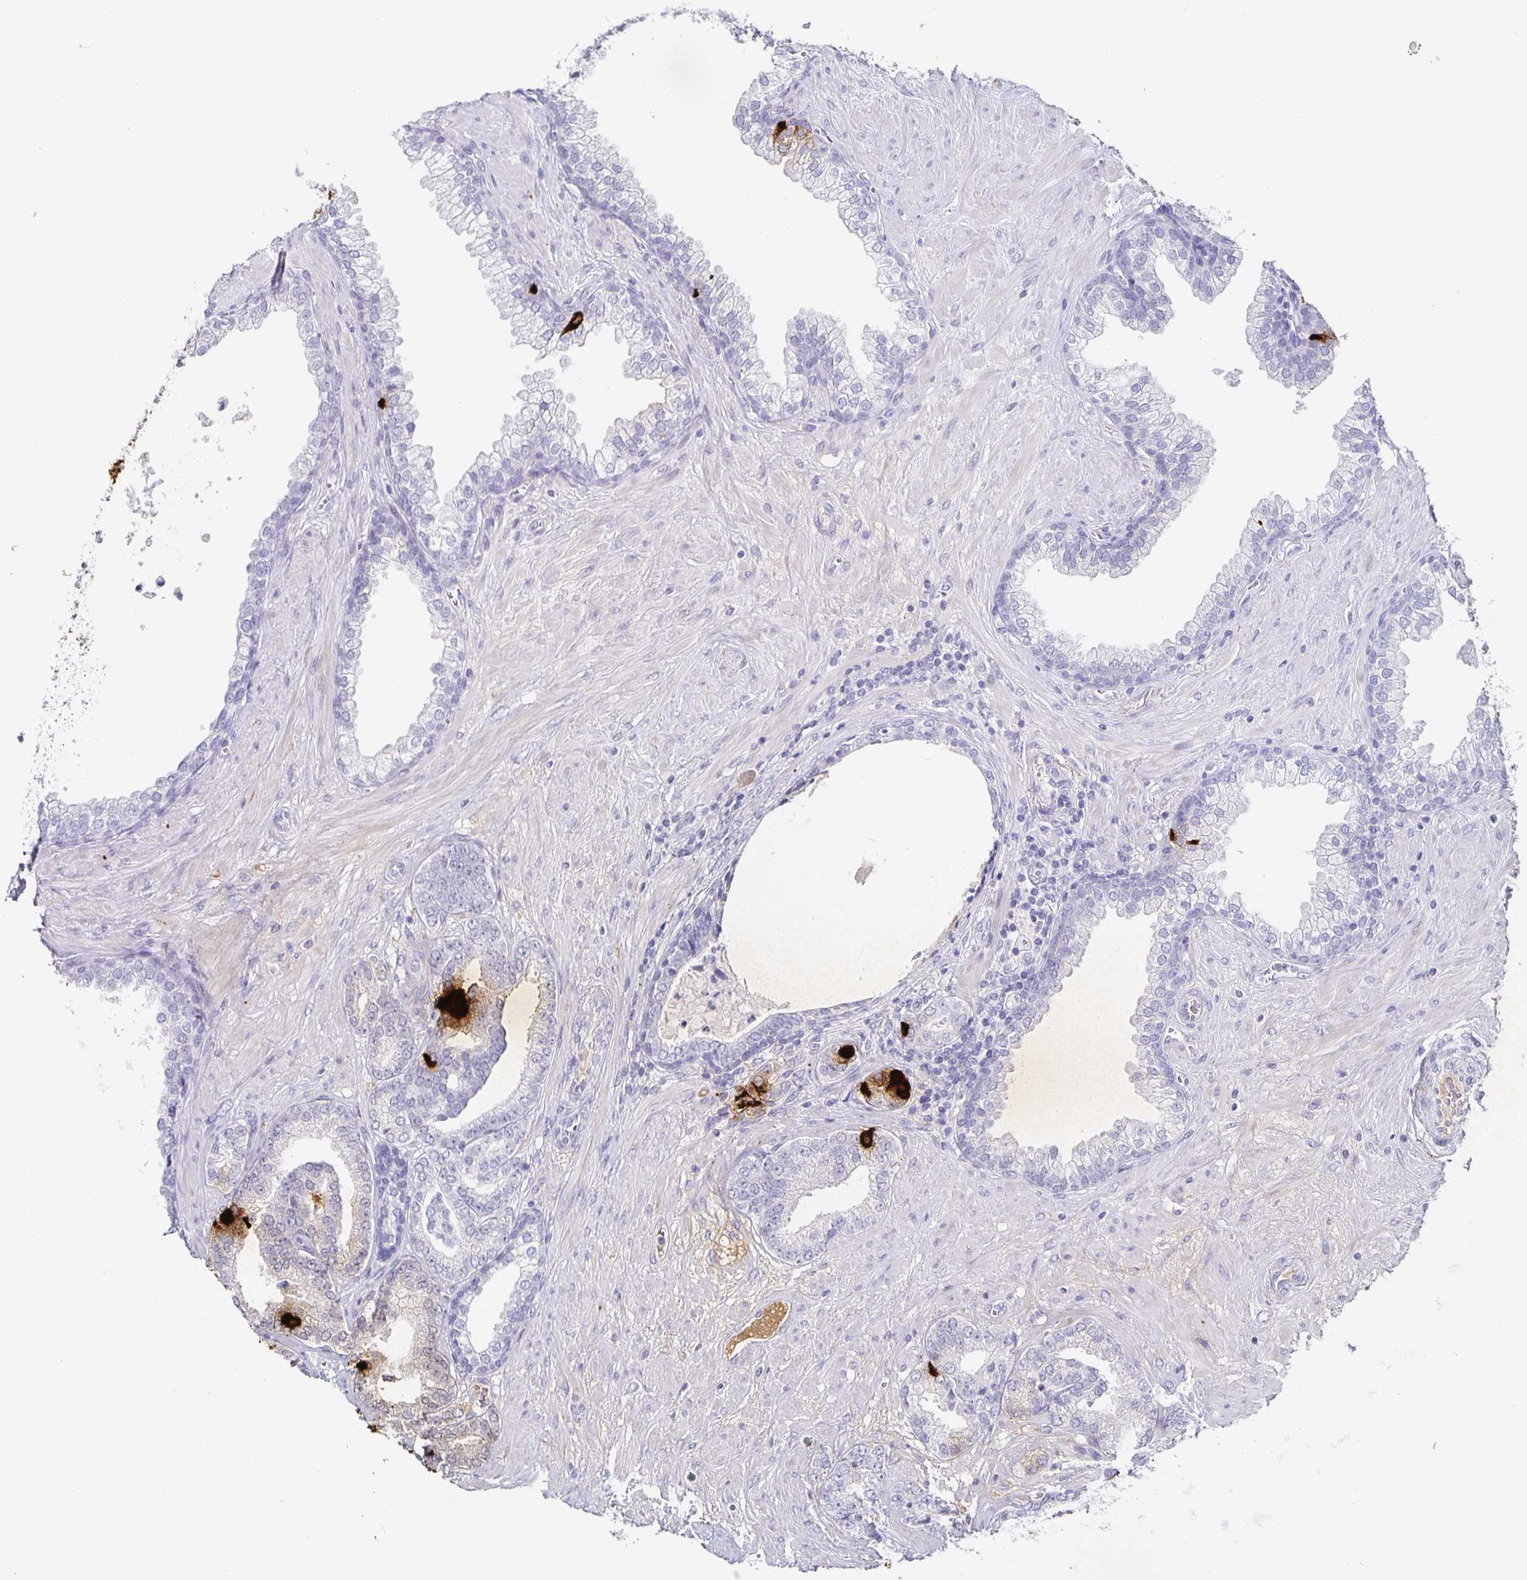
{"staining": {"intensity": "negative", "quantity": "none", "location": "none"}, "tissue": "prostate cancer", "cell_type": "Tumor cells", "image_type": "cancer", "snomed": [{"axis": "morphology", "description": "Adenocarcinoma, High grade"}, {"axis": "topography", "description": "Prostate"}], "caption": "This histopathology image is of prostate high-grade adenocarcinoma stained with immunohistochemistry to label a protein in brown with the nuclei are counter-stained blue. There is no staining in tumor cells.", "gene": "CHGA", "patient": {"sex": "male", "age": 62}}